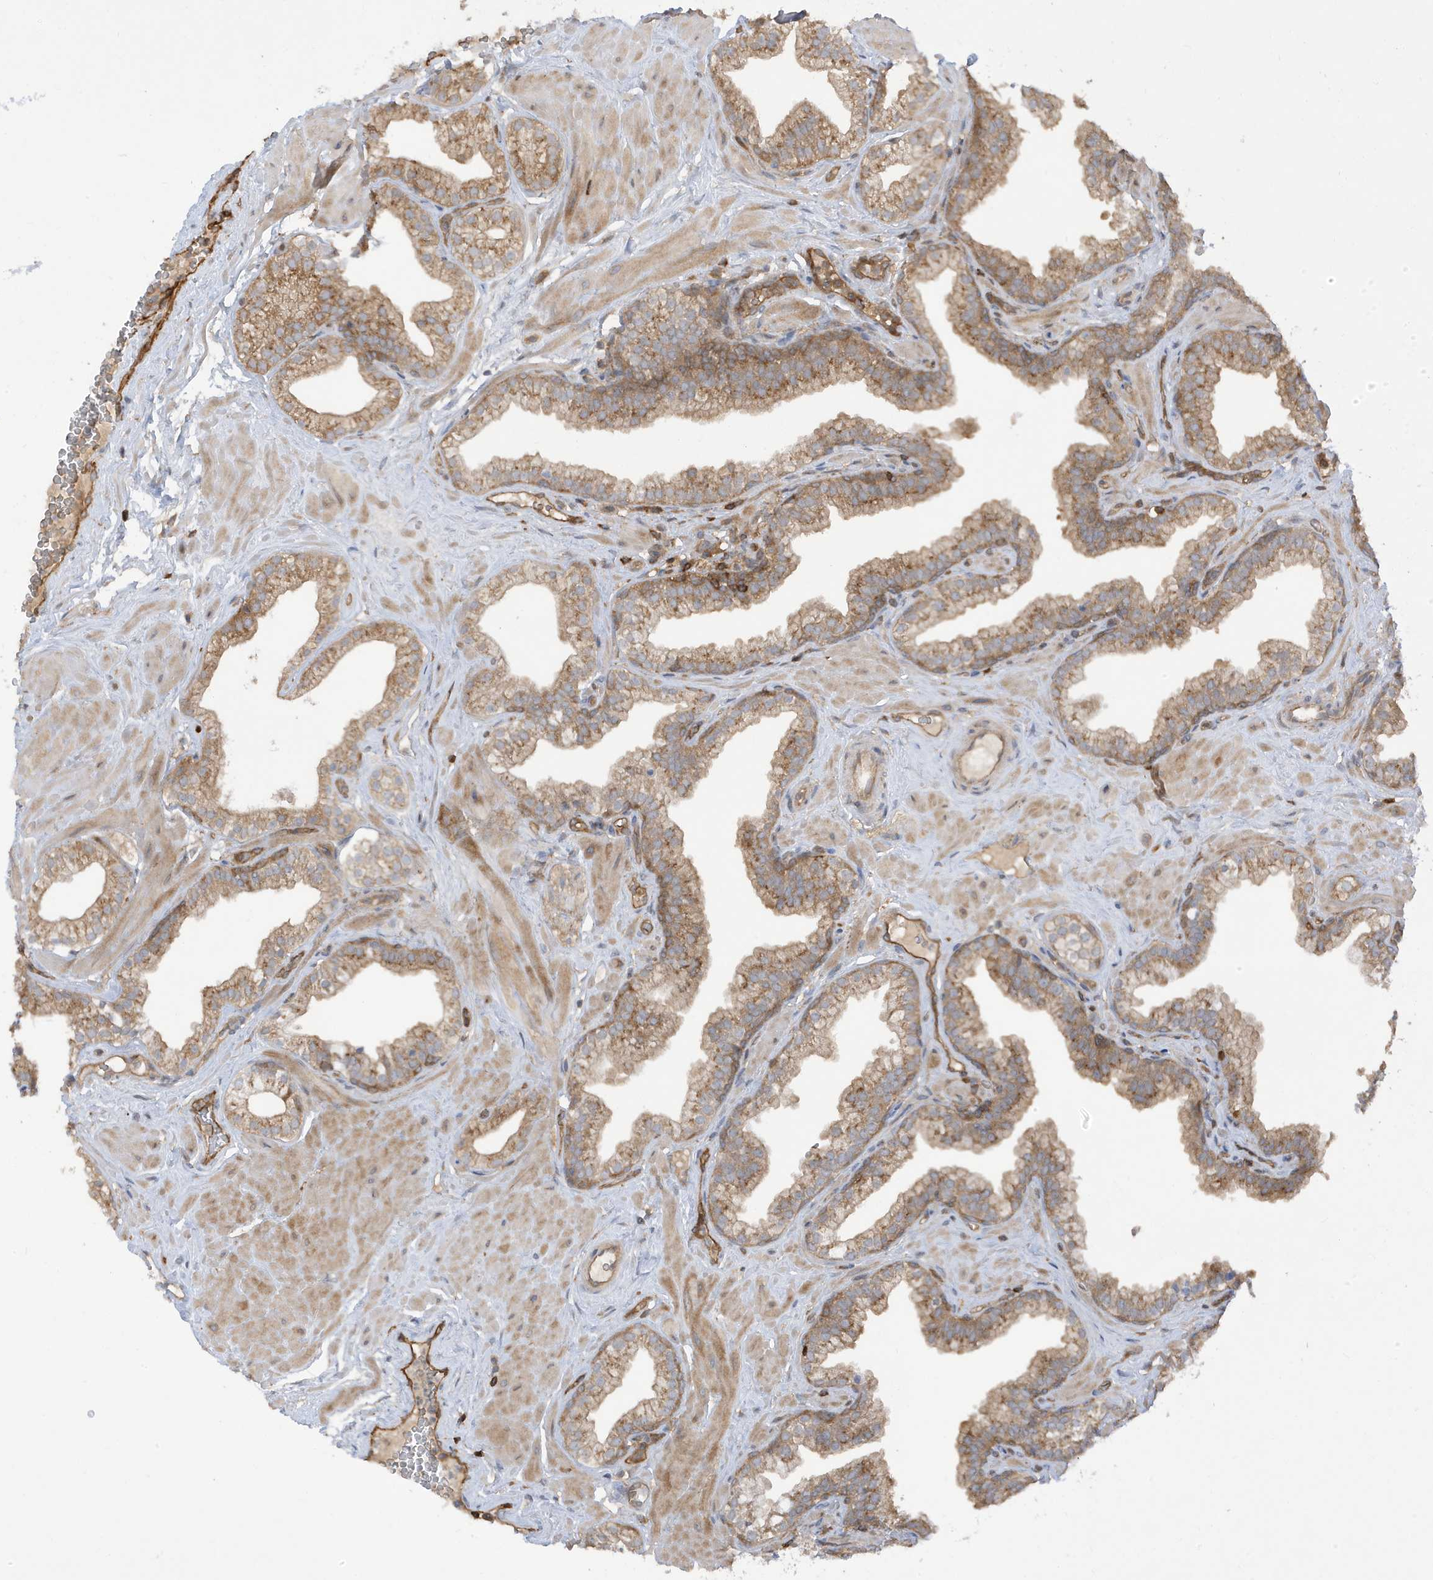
{"staining": {"intensity": "moderate", "quantity": "25%-75%", "location": "cytoplasmic/membranous"}, "tissue": "prostate", "cell_type": "Glandular cells", "image_type": "normal", "snomed": [{"axis": "morphology", "description": "Normal tissue, NOS"}, {"axis": "morphology", "description": "Urothelial carcinoma, Low grade"}, {"axis": "topography", "description": "Urinary bladder"}, {"axis": "topography", "description": "Prostate"}], "caption": "High-power microscopy captured an immunohistochemistry (IHC) photomicrograph of benign prostate, revealing moderate cytoplasmic/membranous positivity in approximately 25%-75% of glandular cells. The protein of interest is shown in brown color, while the nuclei are stained blue.", "gene": "PHACTR2", "patient": {"sex": "male", "age": 60}}